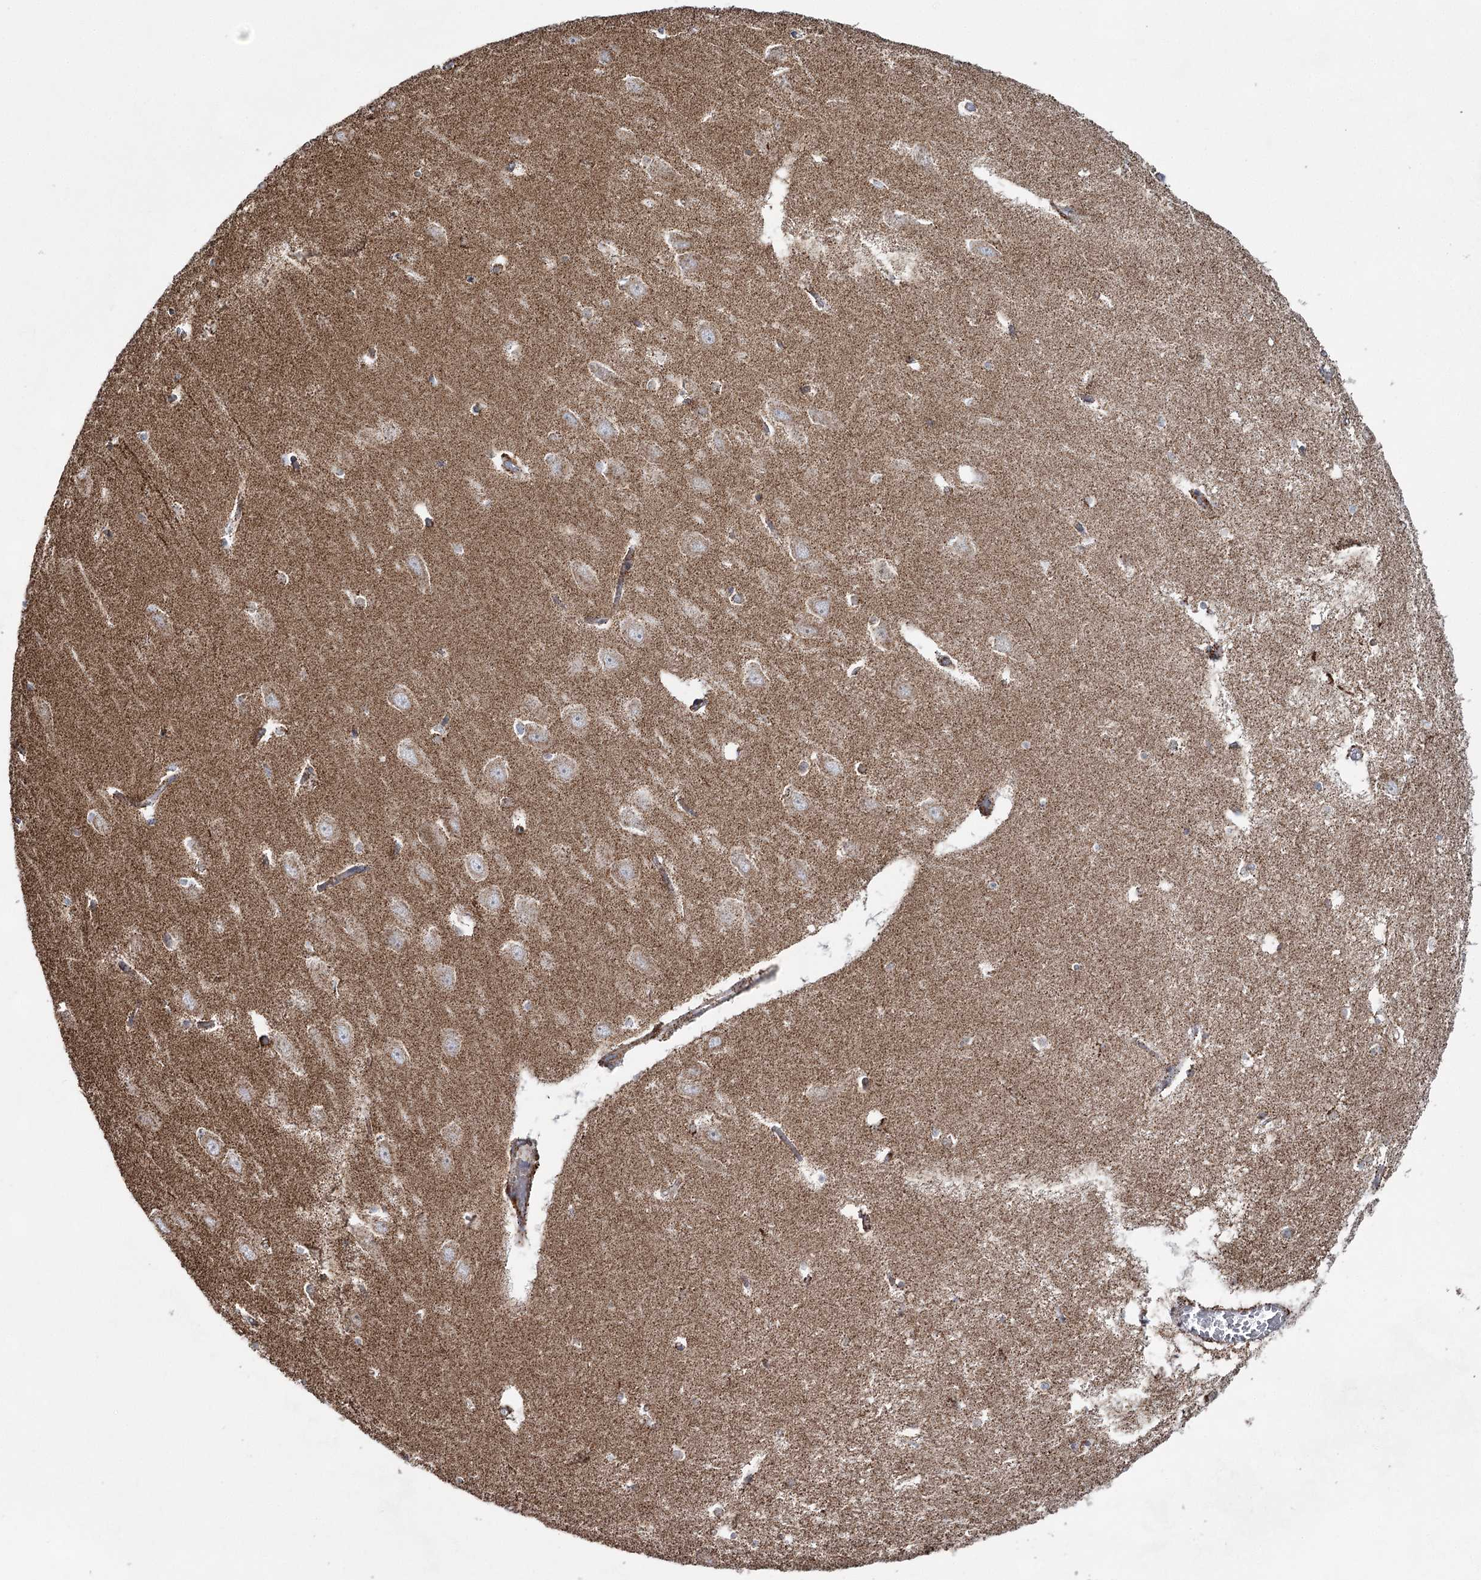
{"staining": {"intensity": "moderate", "quantity": ">75%", "location": "cytoplasmic/membranous"}, "tissue": "hippocampus", "cell_type": "Glial cells", "image_type": "normal", "snomed": [{"axis": "morphology", "description": "Normal tissue, NOS"}, {"axis": "topography", "description": "Hippocampus"}], "caption": "Unremarkable hippocampus was stained to show a protein in brown. There is medium levels of moderate cytoplasmic/membranous expression in approximately >75% of glial cells. The staining was performed using DAB, with brown indicating positive protein expression. Nuclei are stained blue with hematoxylin.", "gene": "CWF19L1", "patient": {"sex": "male", "age": 70}}